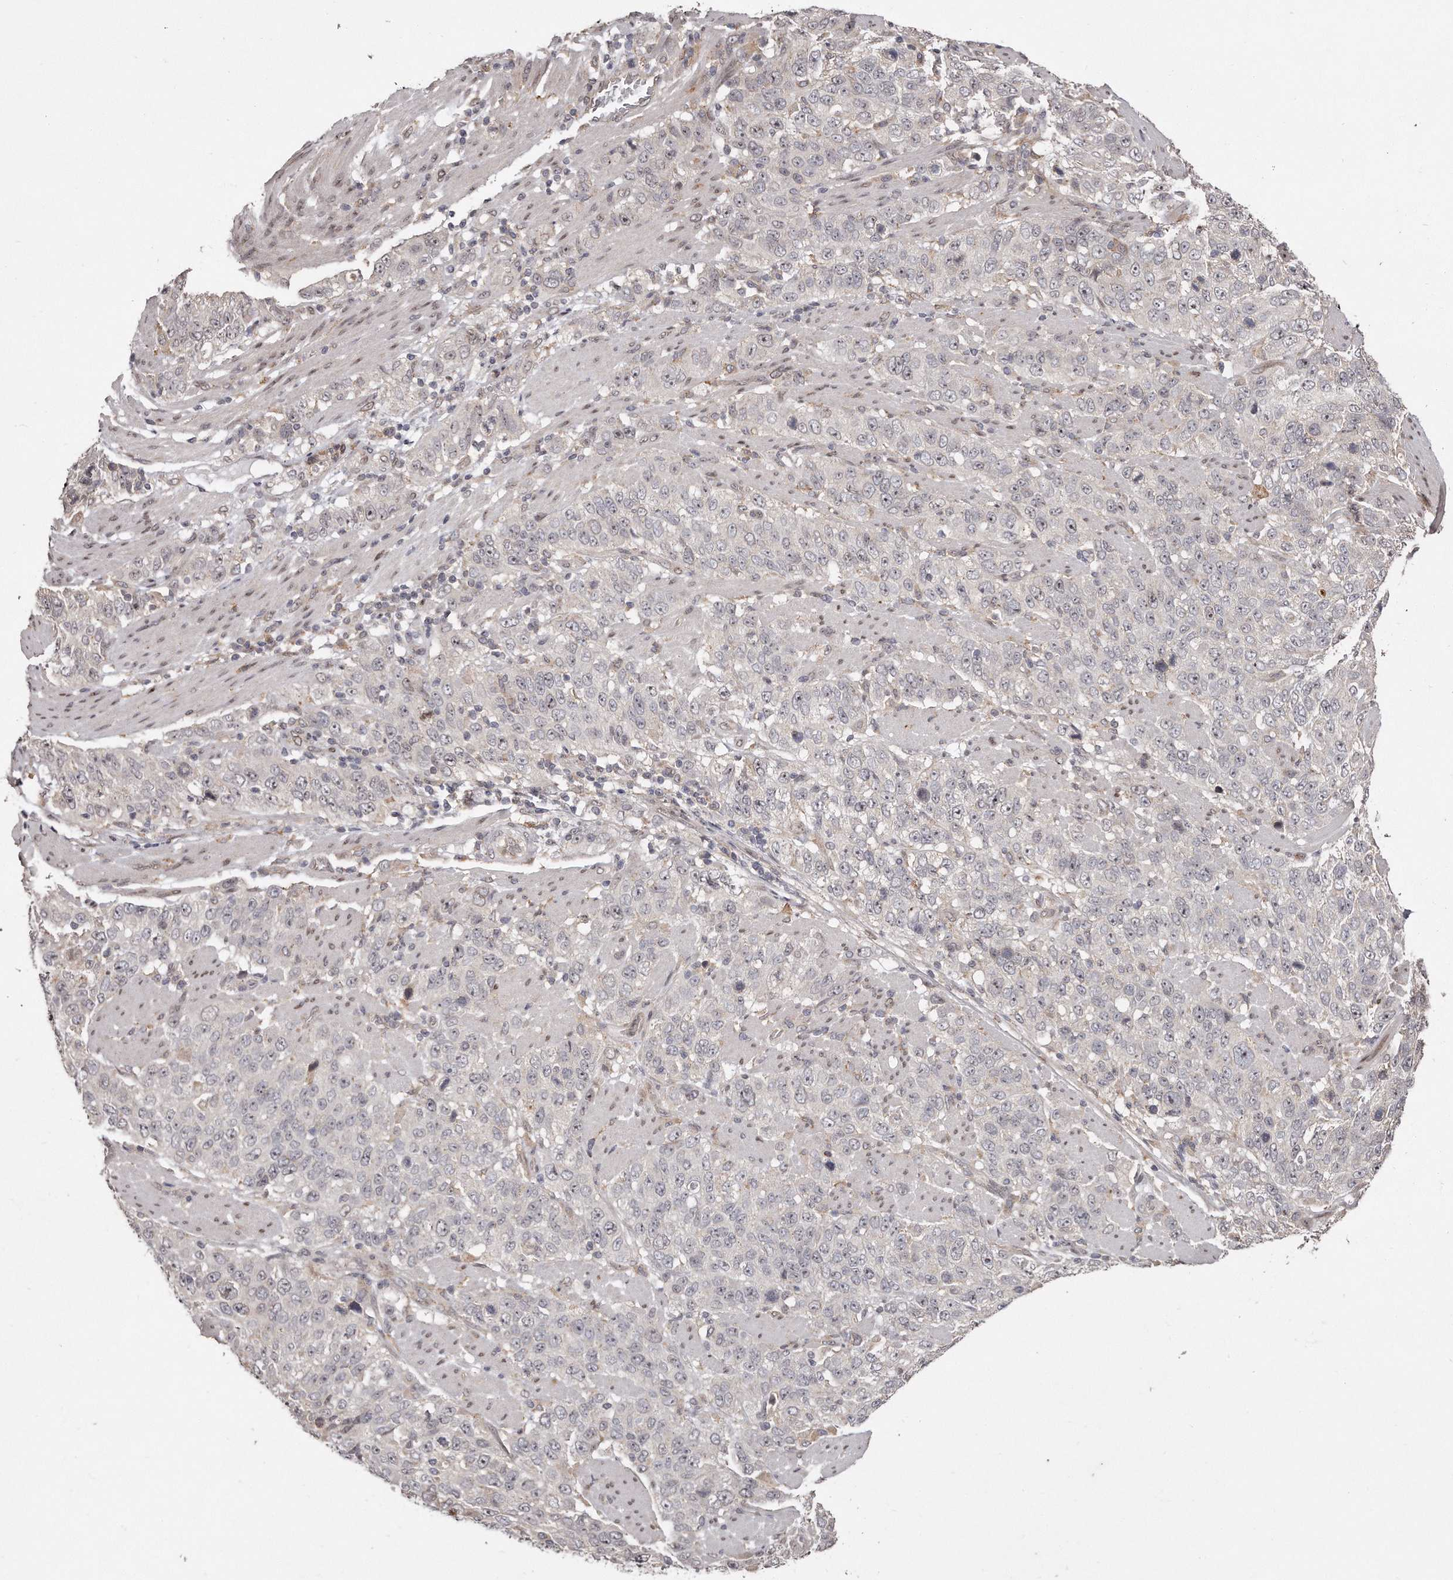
{"staining": {"intensity": "negative", "quantity": "none", "location": "none"}, "tissue": "stomach cancer", "cell_type": "Tumor cells", "image_type": "cancer", "snomed": [{"axis": "morphology", "description": "Adenocarcinoma, NOS"}, {"axis": "topography", "description": "Stomach"}], "caption": "IHC photomicrograph of neoplastic tissue: stomach adenocarcinoma stained with DAB shows no significant protein staining in tumor cells.", "gene": "HASPIN", "patient": {"sex": "male", "age": 48}}